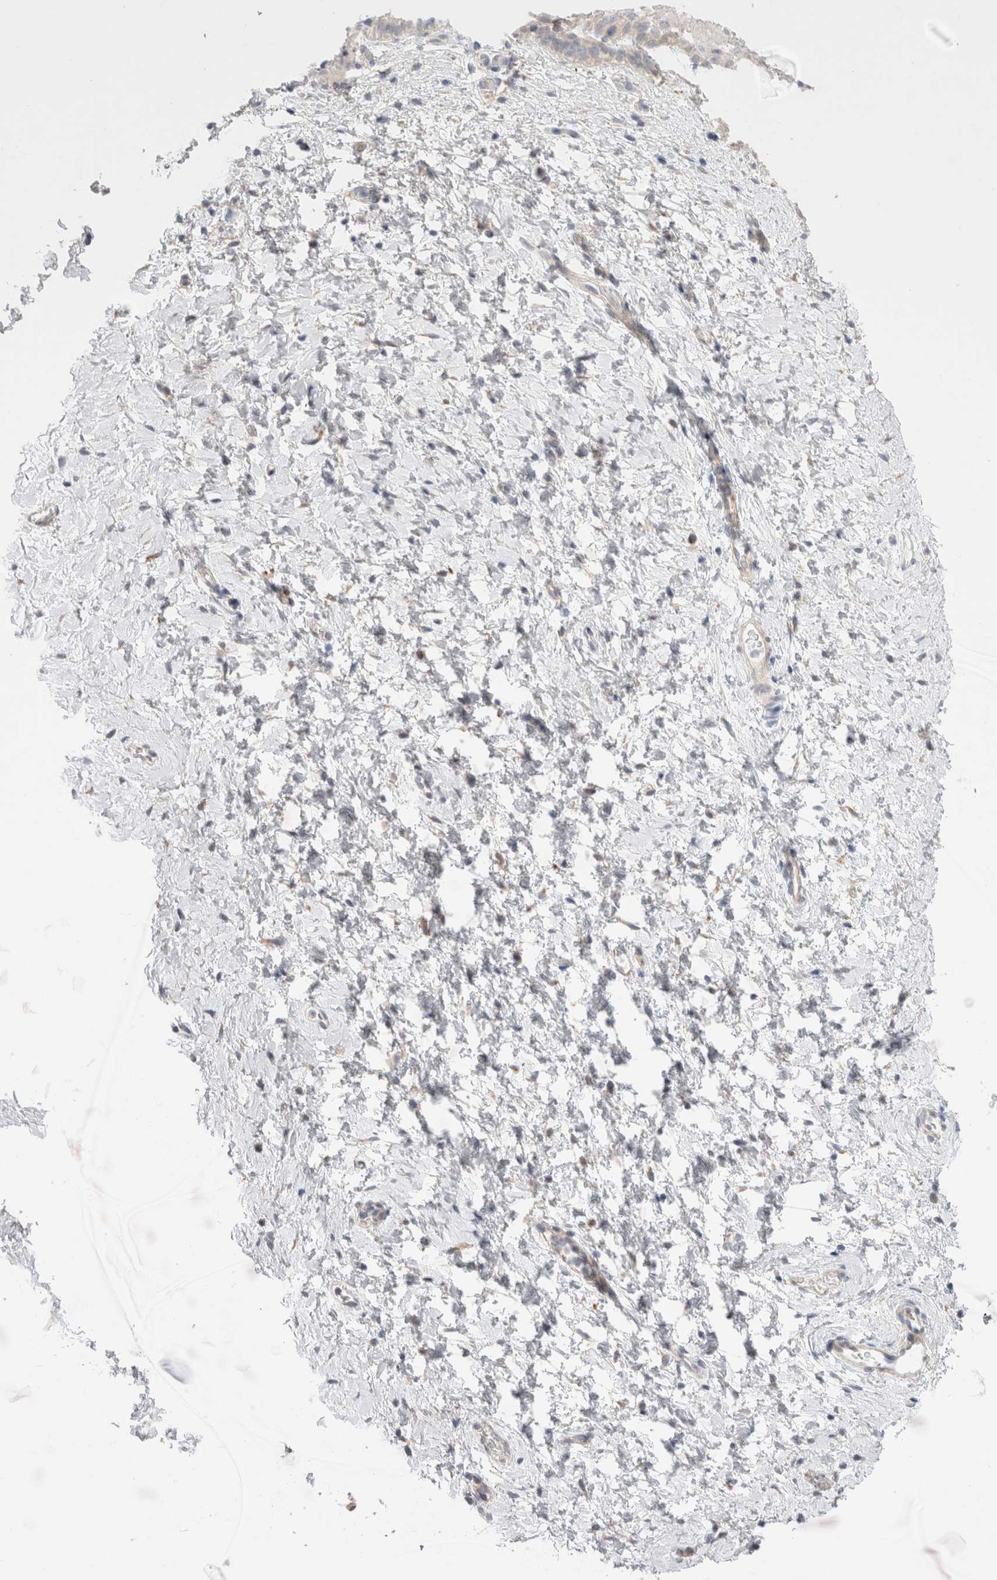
{"staining": {"intensity": "moderate", "quantity": "<25%", "location": "cytoplasmic/membranous"}, "tissue": "cervix", "cell_type": "Glandular cells", "image_type": "normal", "snomed": [{"axis": "morphology", "description": "Normal tissue, NOS"}, {"axis": "topography", "description": "Cervix"}], "caption": "Immunohistochemical staining of normal human cervix reveals moderate cytoplasmic/membranous protein staining in about <25% of glandular cells.", "gene": "NPC1", "patient": {"sex": "female", "age": 72}}